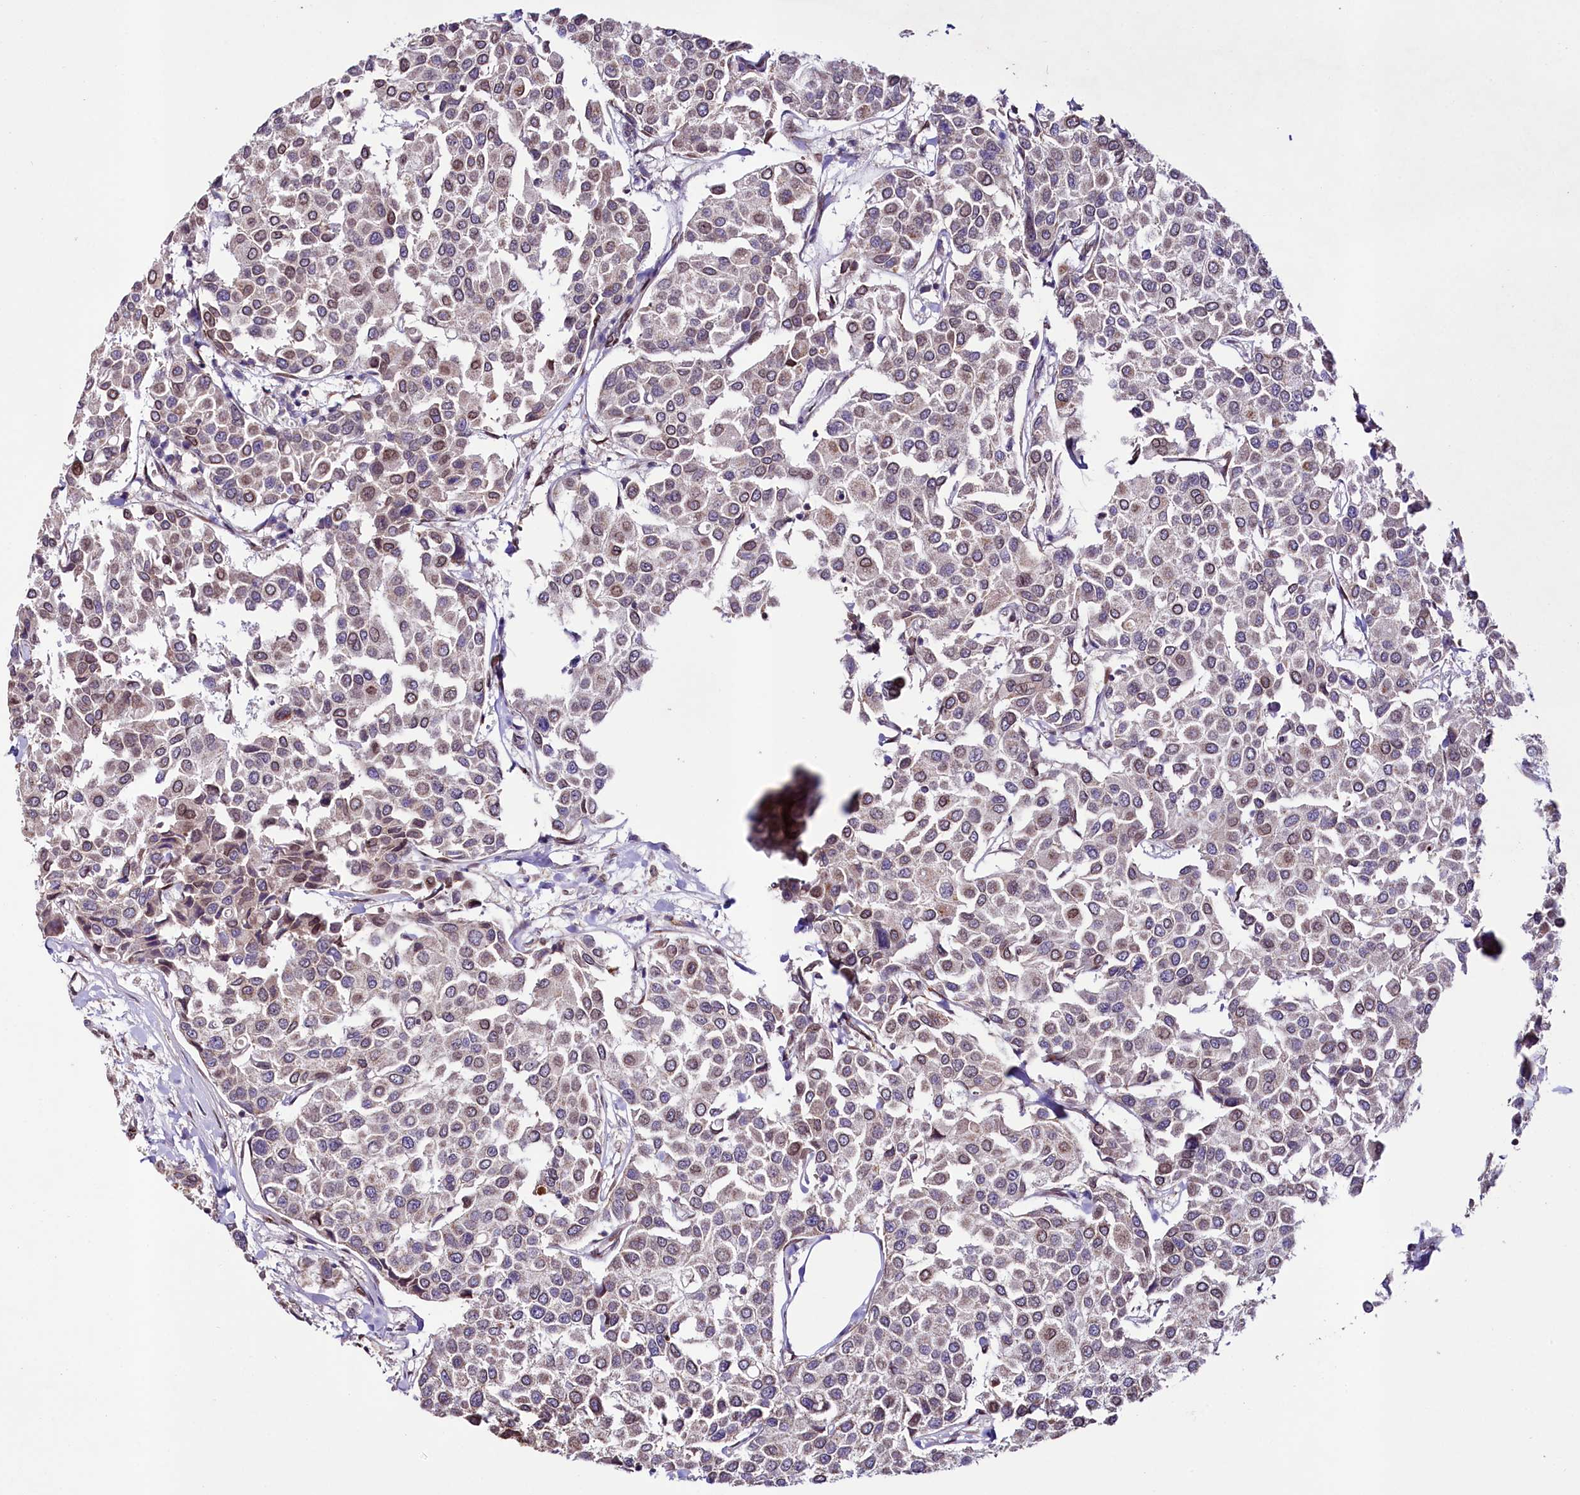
{"staining": {"intensity": "weak", "quantity": "25%-75%", "location": "nuclear"}, "tissue": "breast cancer", "cell_type": "Tumor cells", "image_type": "cancer", "snomed": [{"axis": "morphology", "description": "Duct carcinoma"}, {"axis": "topography", "description": "Breast"}], "caption": "Protein expression analysis of breast cancer (intraductal carcinoma) demonstrates weak nuclear expression in approximately 25%-75% of tumor cells.", "gene": "ZNF226", "patient": {"sex": "female", "age": 55}}